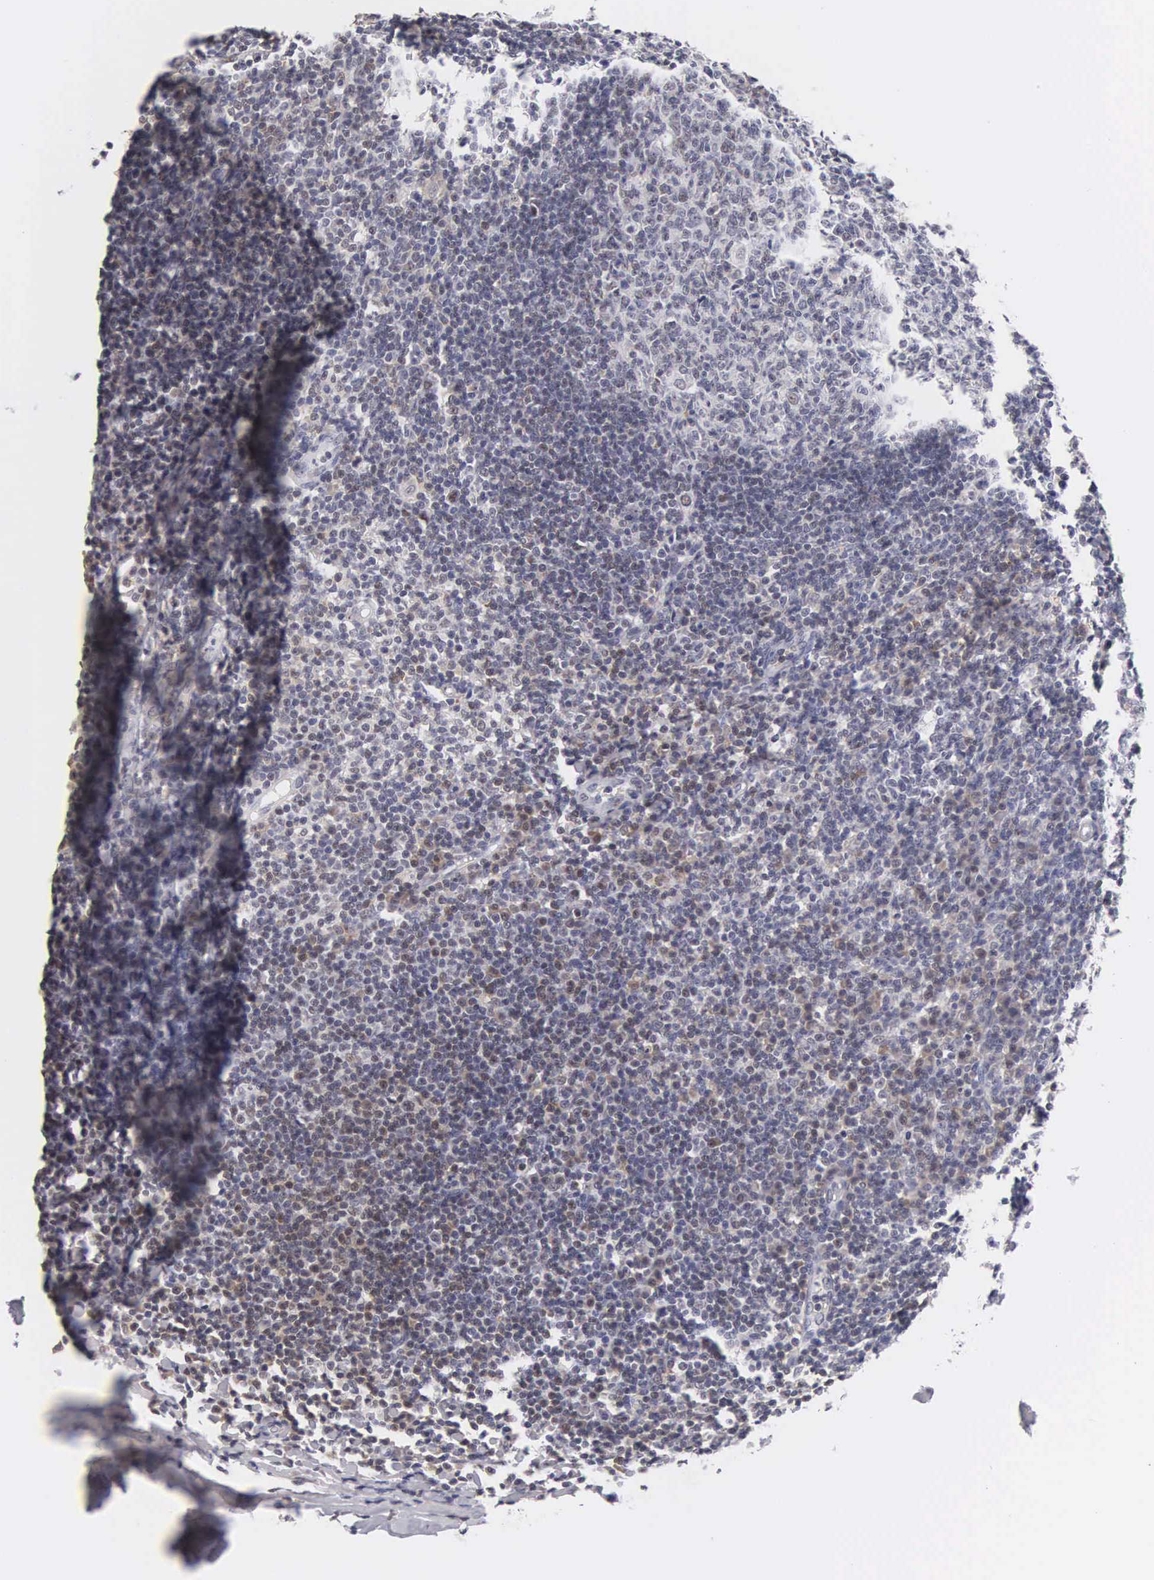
{"staining": {"intensity": "weak", "quantity": "<25%", "location": "nuclear"}, "tissue": "tonsil", "cell_type": "Germinal center cells", "image_type": "normal", "snomed": [{"axis": "morphology", "description": "Normal tissue, NOS"}, {"axis": "topography", "description": "Tonsil"}], "caption": "Germinal center cells show no significant staining in normal tonsil.", "gene": "FAM47A", "patient": {"sex": "male", "age": 6}}